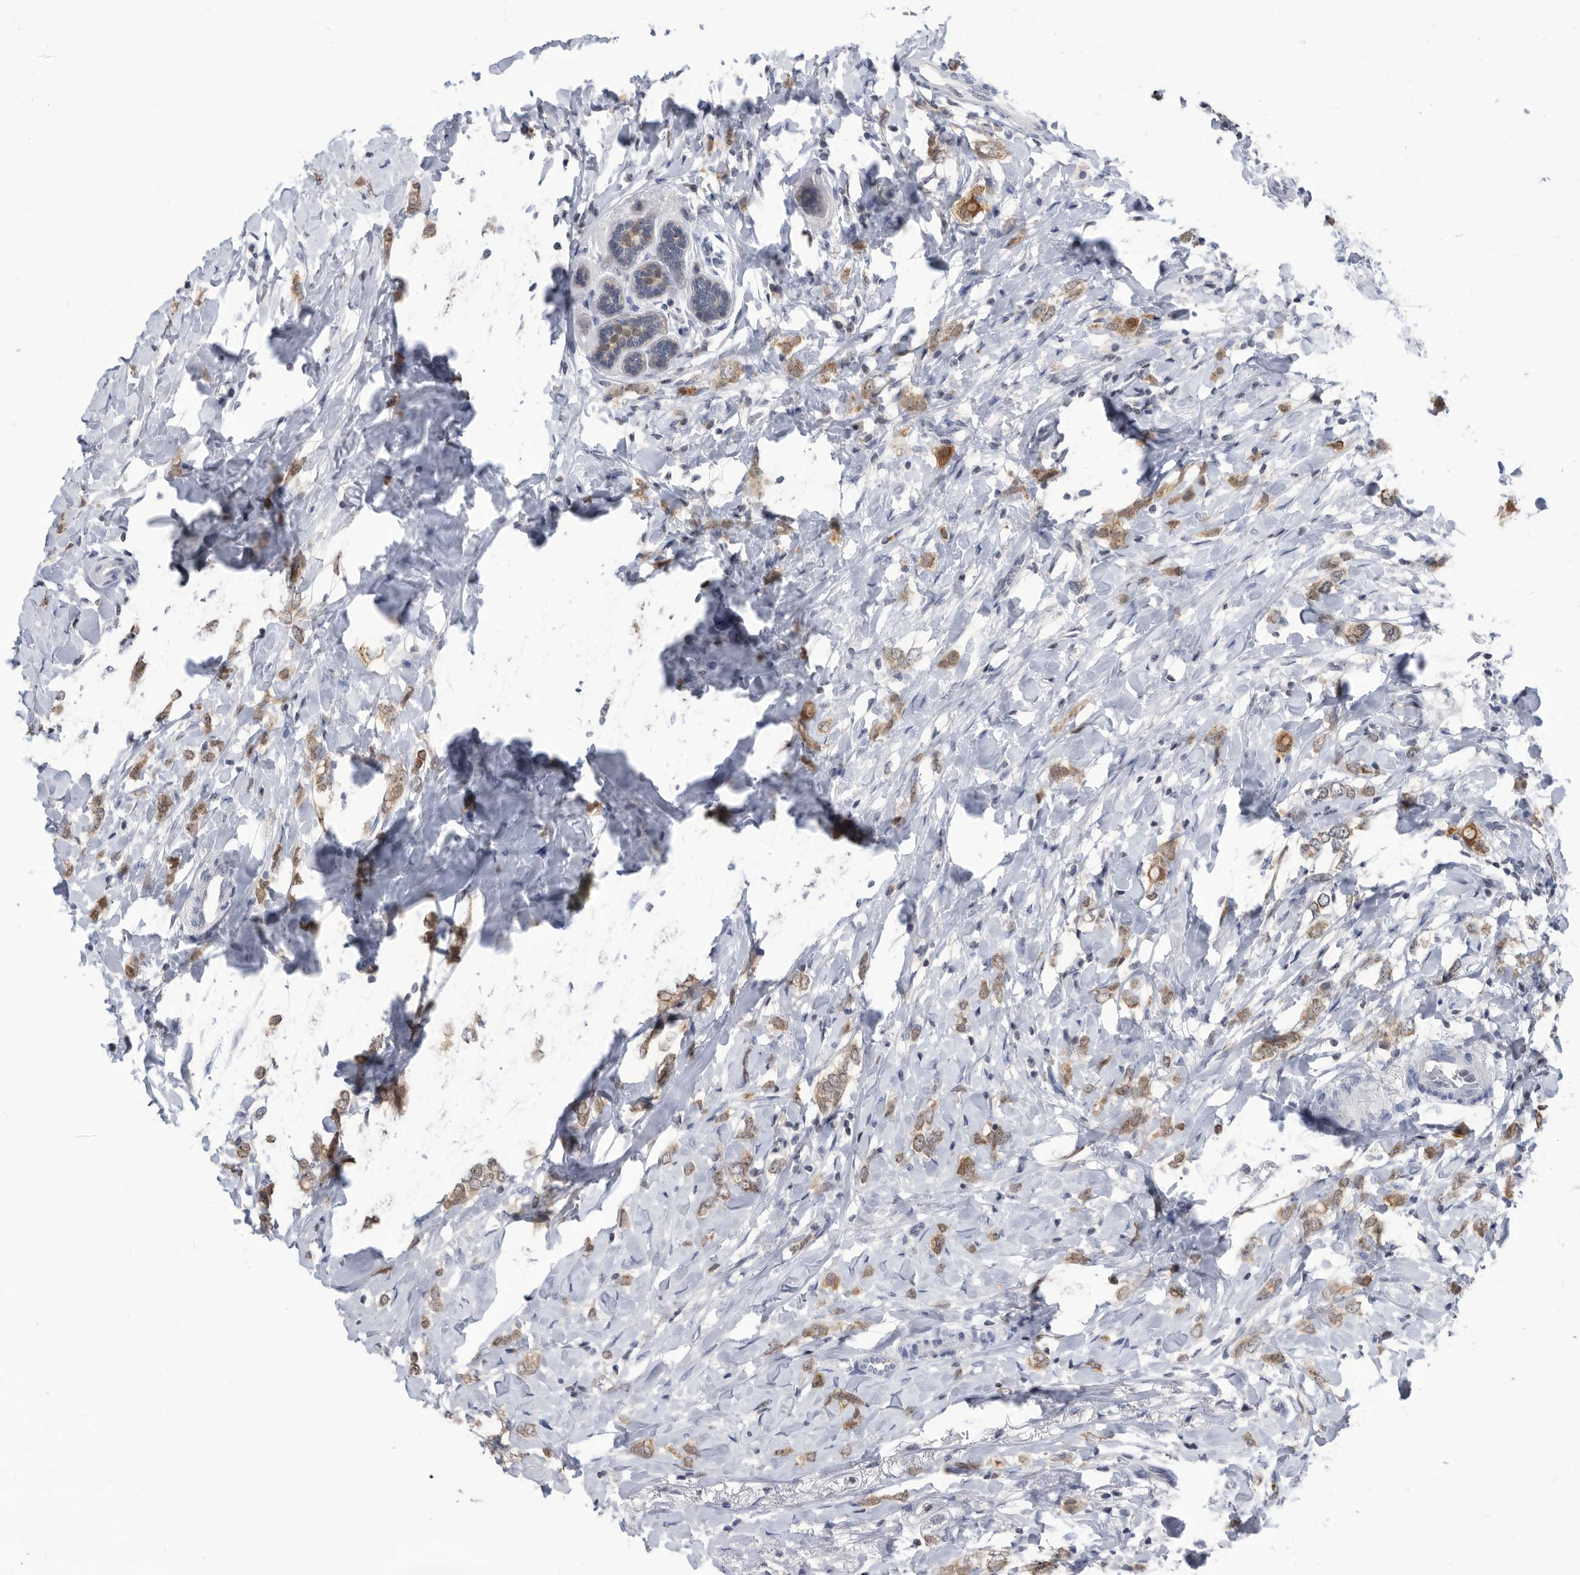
{"staining": {"intensity": "moderate", "quantity": ">75%", "location": "cytoplasmic/membranous"}, "tissue": "breast cancer", "cell_type": "Tumor cells", "image_type": "cancer", "snomed": [{"axis": "morphology", "description": "Normal tissue, NOS"}, {"axis": "morphology", "description": "Lobular carcinoma"}, {"axis": "topography", "description": "Breast"}], "caption": "Immunohistochemical staining of human breast lobular carcinoma demonstrates medium levels of moderate cytoplasmic/membranous staining in about >75% of tumor cells.", "gene": "TSTD1", "patient": {"sex": "female", "age": 47}}